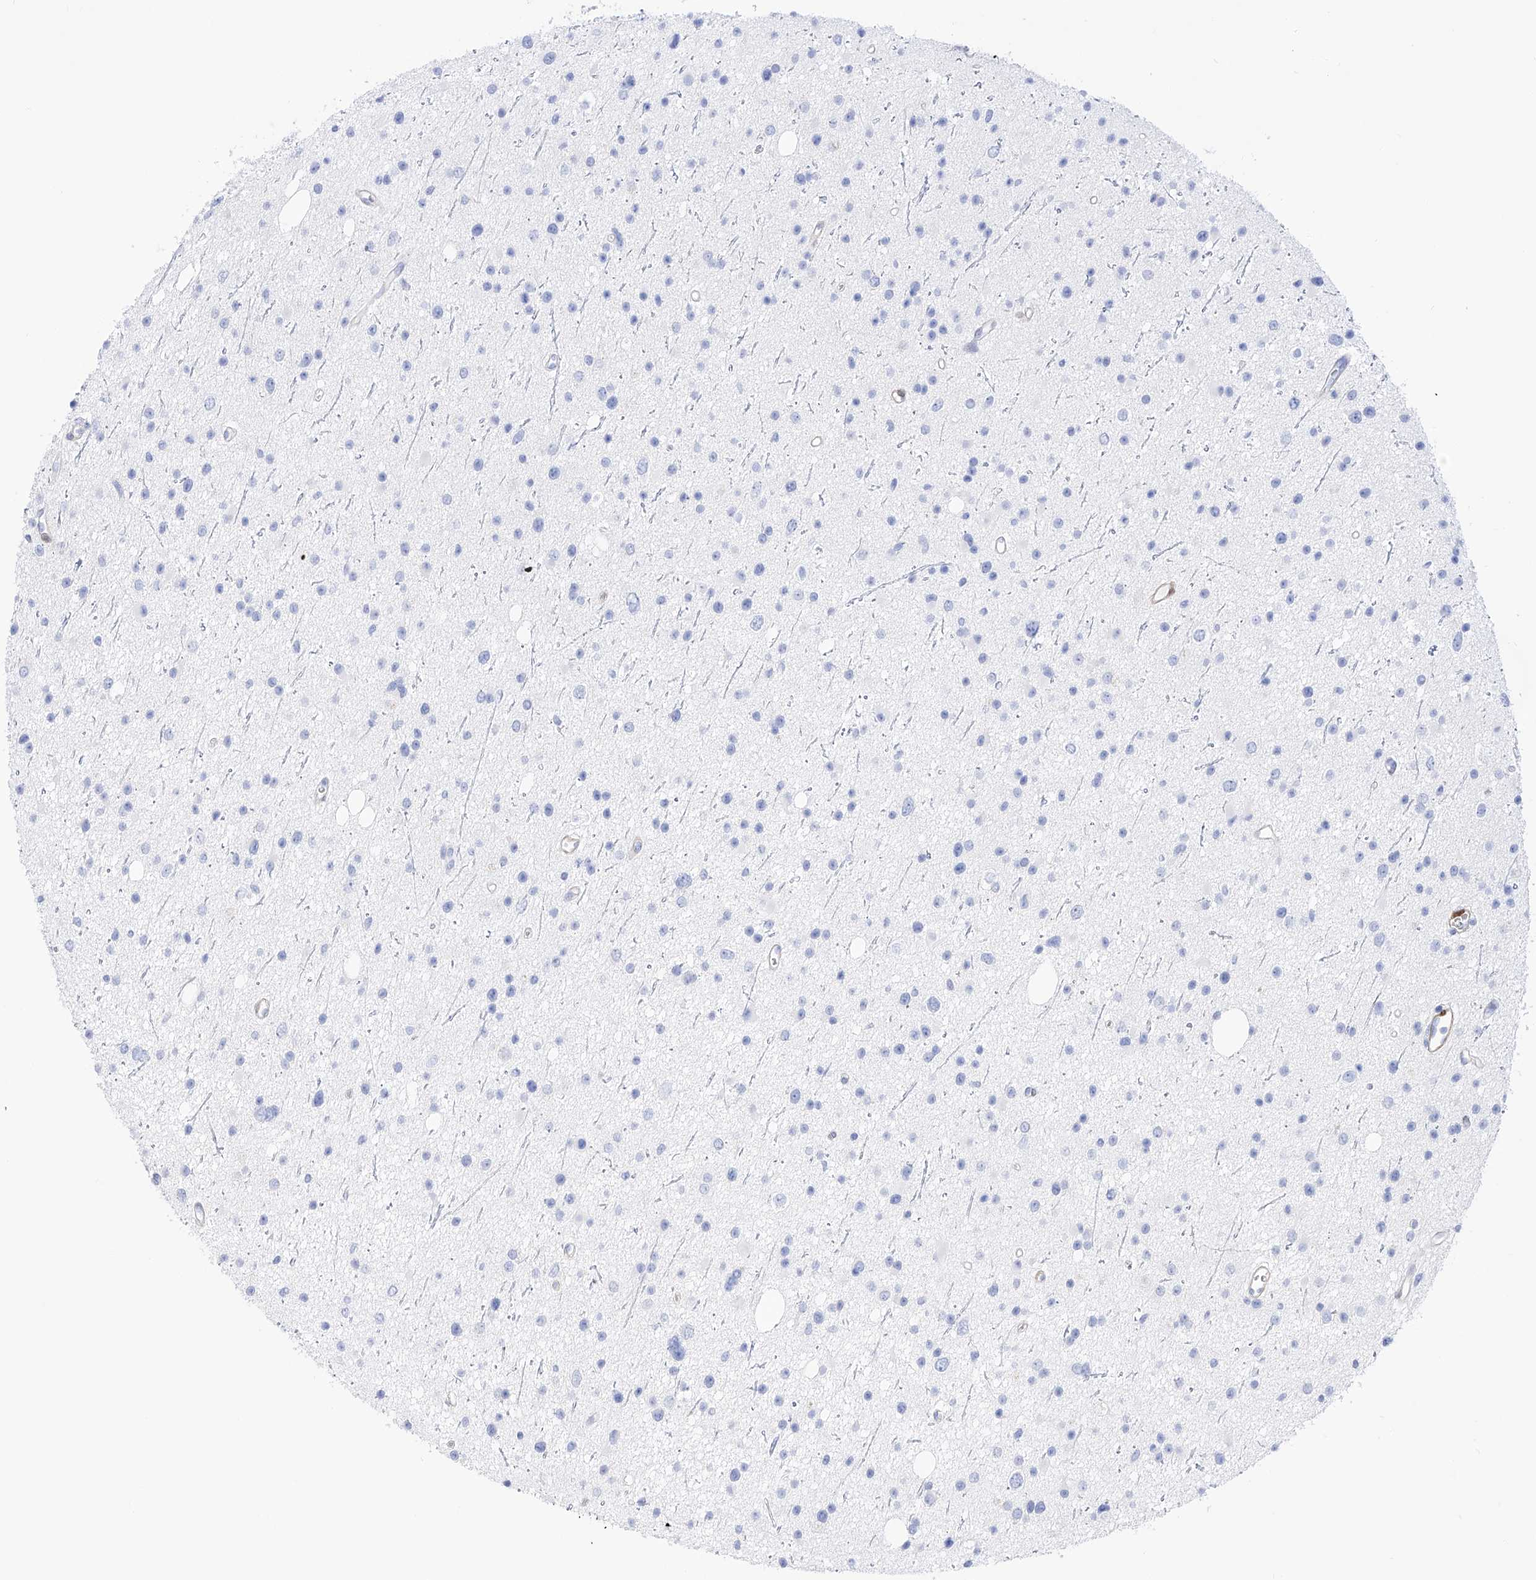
{"staining": {"intensity": "negative", "quantity": "none", "location": "none"}, "tissue": "glioma", "cell_type": "Tumor cells", "image_type": "cancer", "snomed": [{"axis": "morphology", "description": "Glioma, malignant, Low grade"}, {"axis": "topography", "description": "Cerebral cortex"}], "caption": "High power microscopy image of an IHC histopathology image of malignant low-grade glioma, revealing no significant expression in tumor cells.", "gene": "TRPC7", "patient": {"sex": "female", "age": 39}}